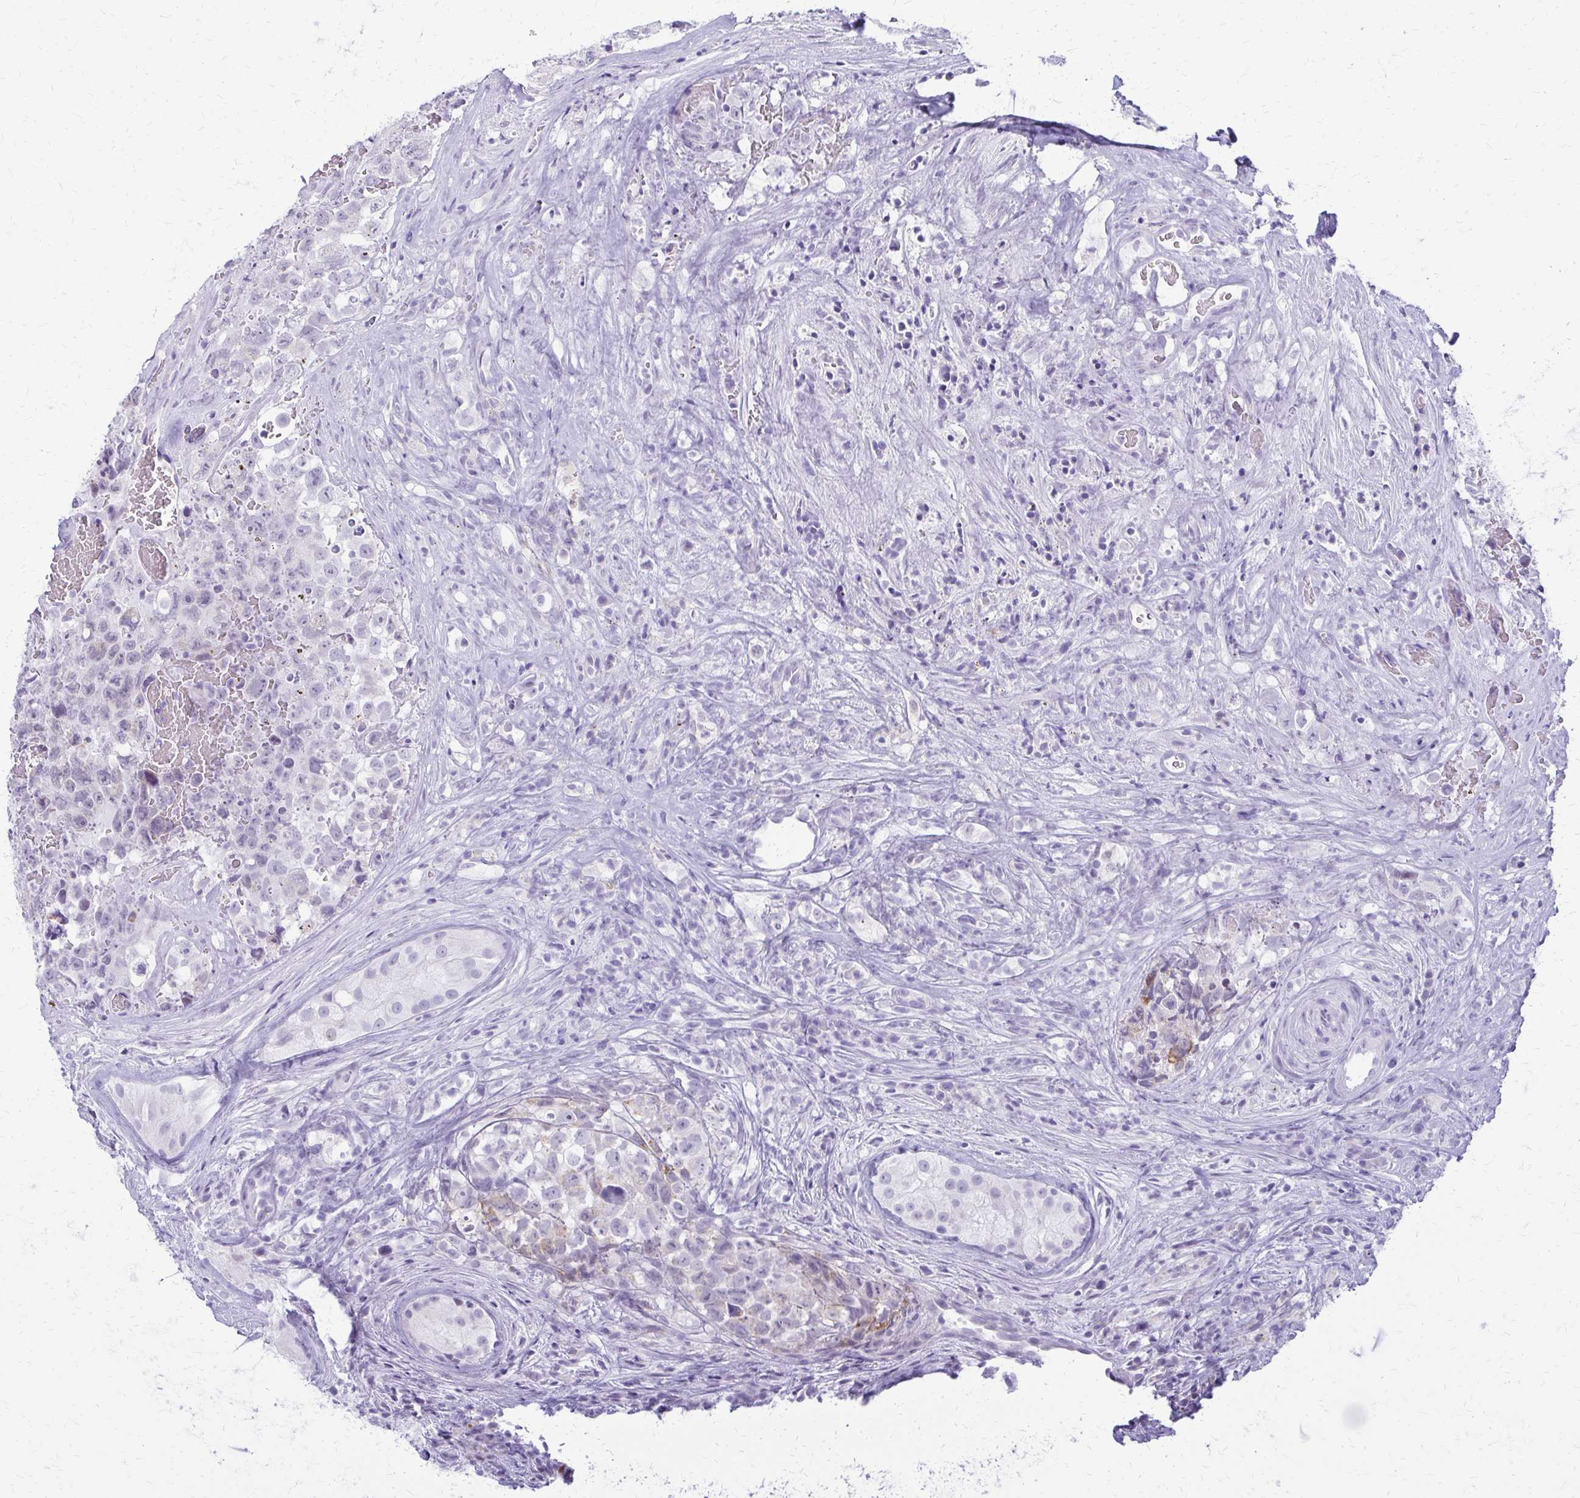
{"staining": {"intensity": "negative", "quantity": "none", "location": "none"}, "tissue": "testis cancer", "cell_type": "Tumor cells", "image_type": "cancer", "snomed": [{"axis": "morphology", "description": "Carcinoma, Embryonal, NOS"}, {"axis": "topography", "description": "Testis"}], "caption": "This is an immunohistochemistry micrograph of human testis embryonal carcinoma. There is no staining in tumor cells.", "gene": "FAM162B", "patient": {"sex": "male", "age": 18}}